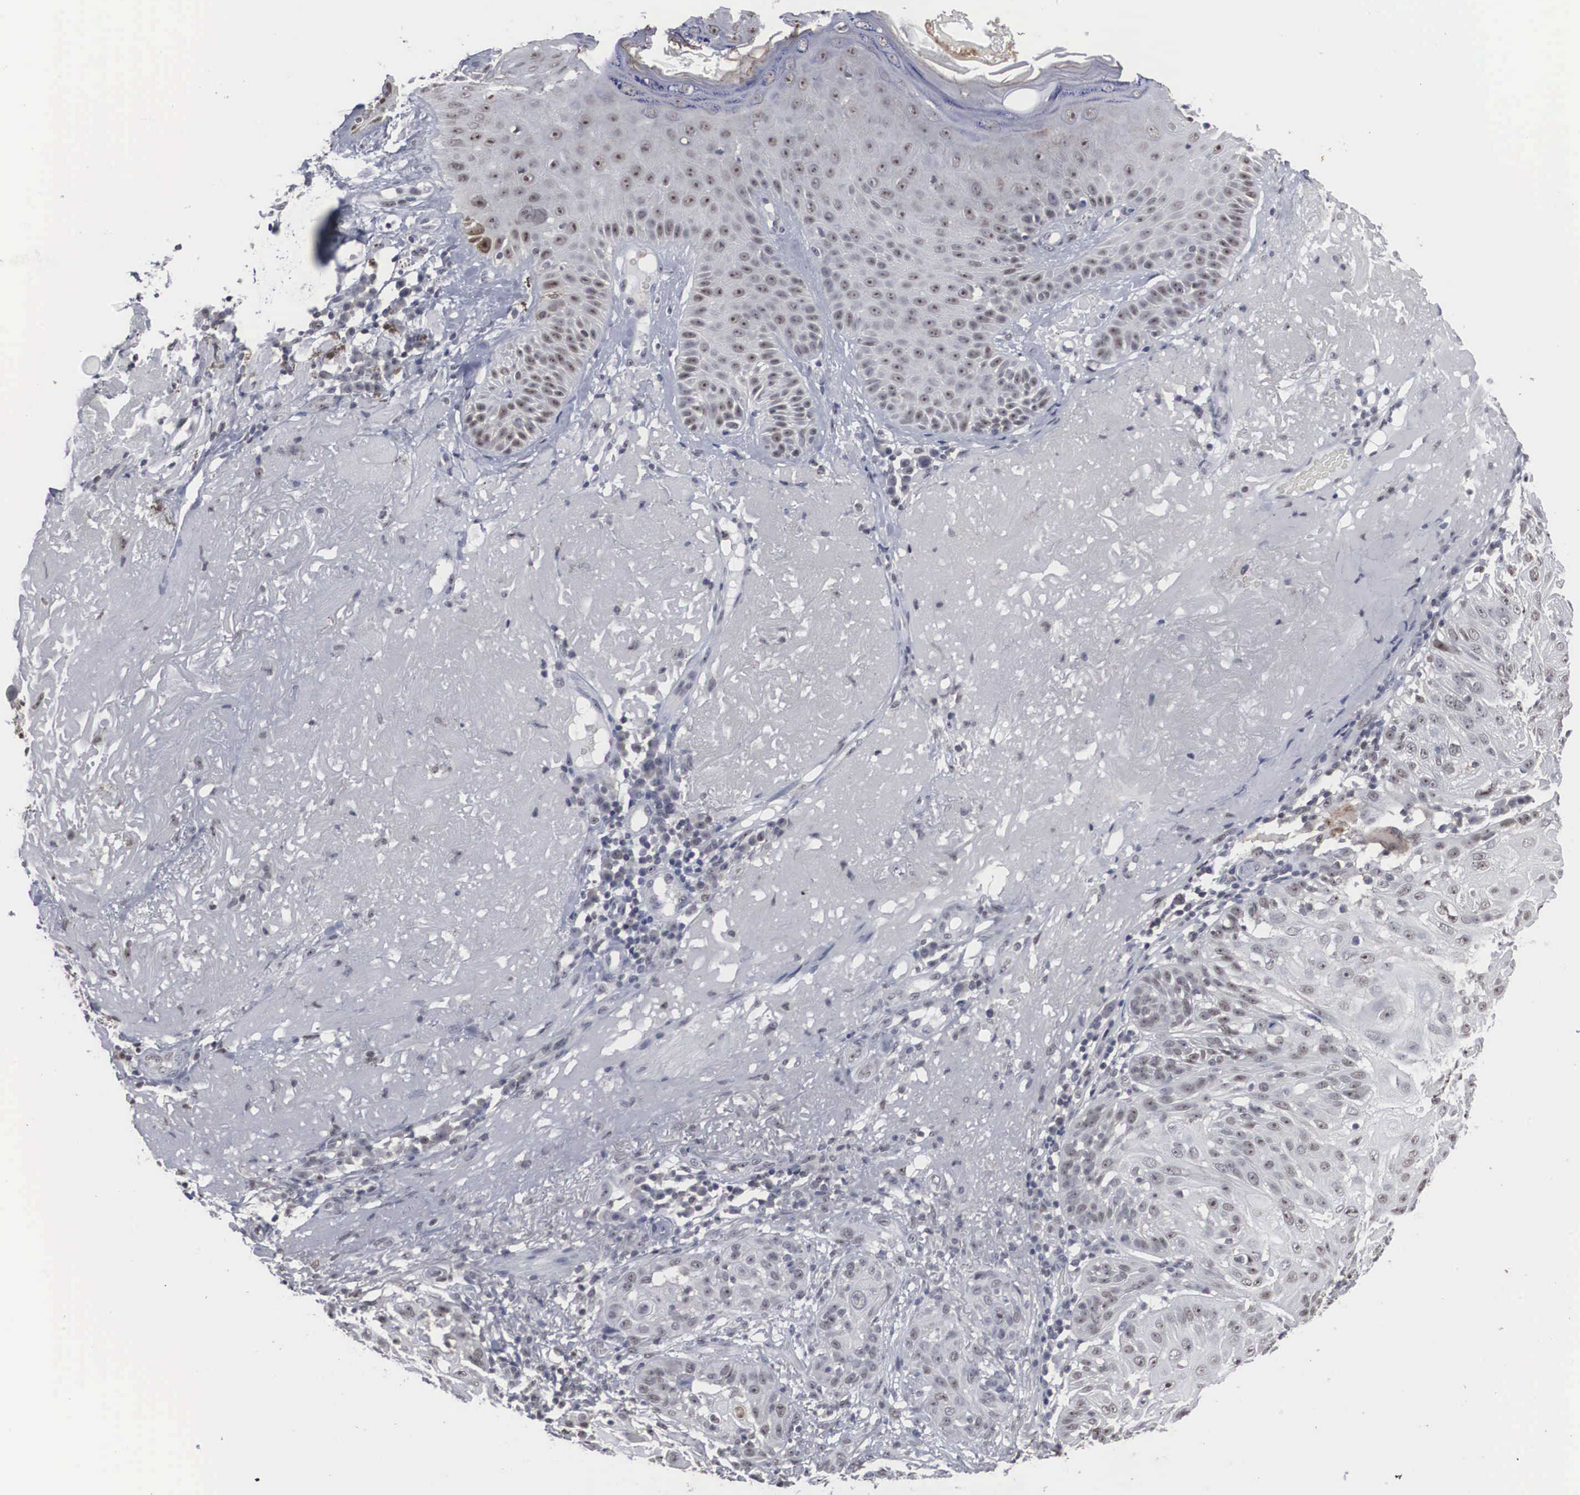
{"staining": {"intensity": "negative", "quantity": "none", "location": "none"}, "tissue": "skin cancer", "cell_type": "Tumor cells", "image_type": "cancer", "snomed": [{"axis": "morphology", "description": "Squamous cell carcinoma, NOS"}, {"axis": "topography", "description": "Skin"}], "caption": "A photomicrograph of skin cancer (squamous cell carcinoma) stained for a protein displays no brown staining in tumor cells.", "gene": "AUTS2", "patient": {"sex": "female", "age": 89}}